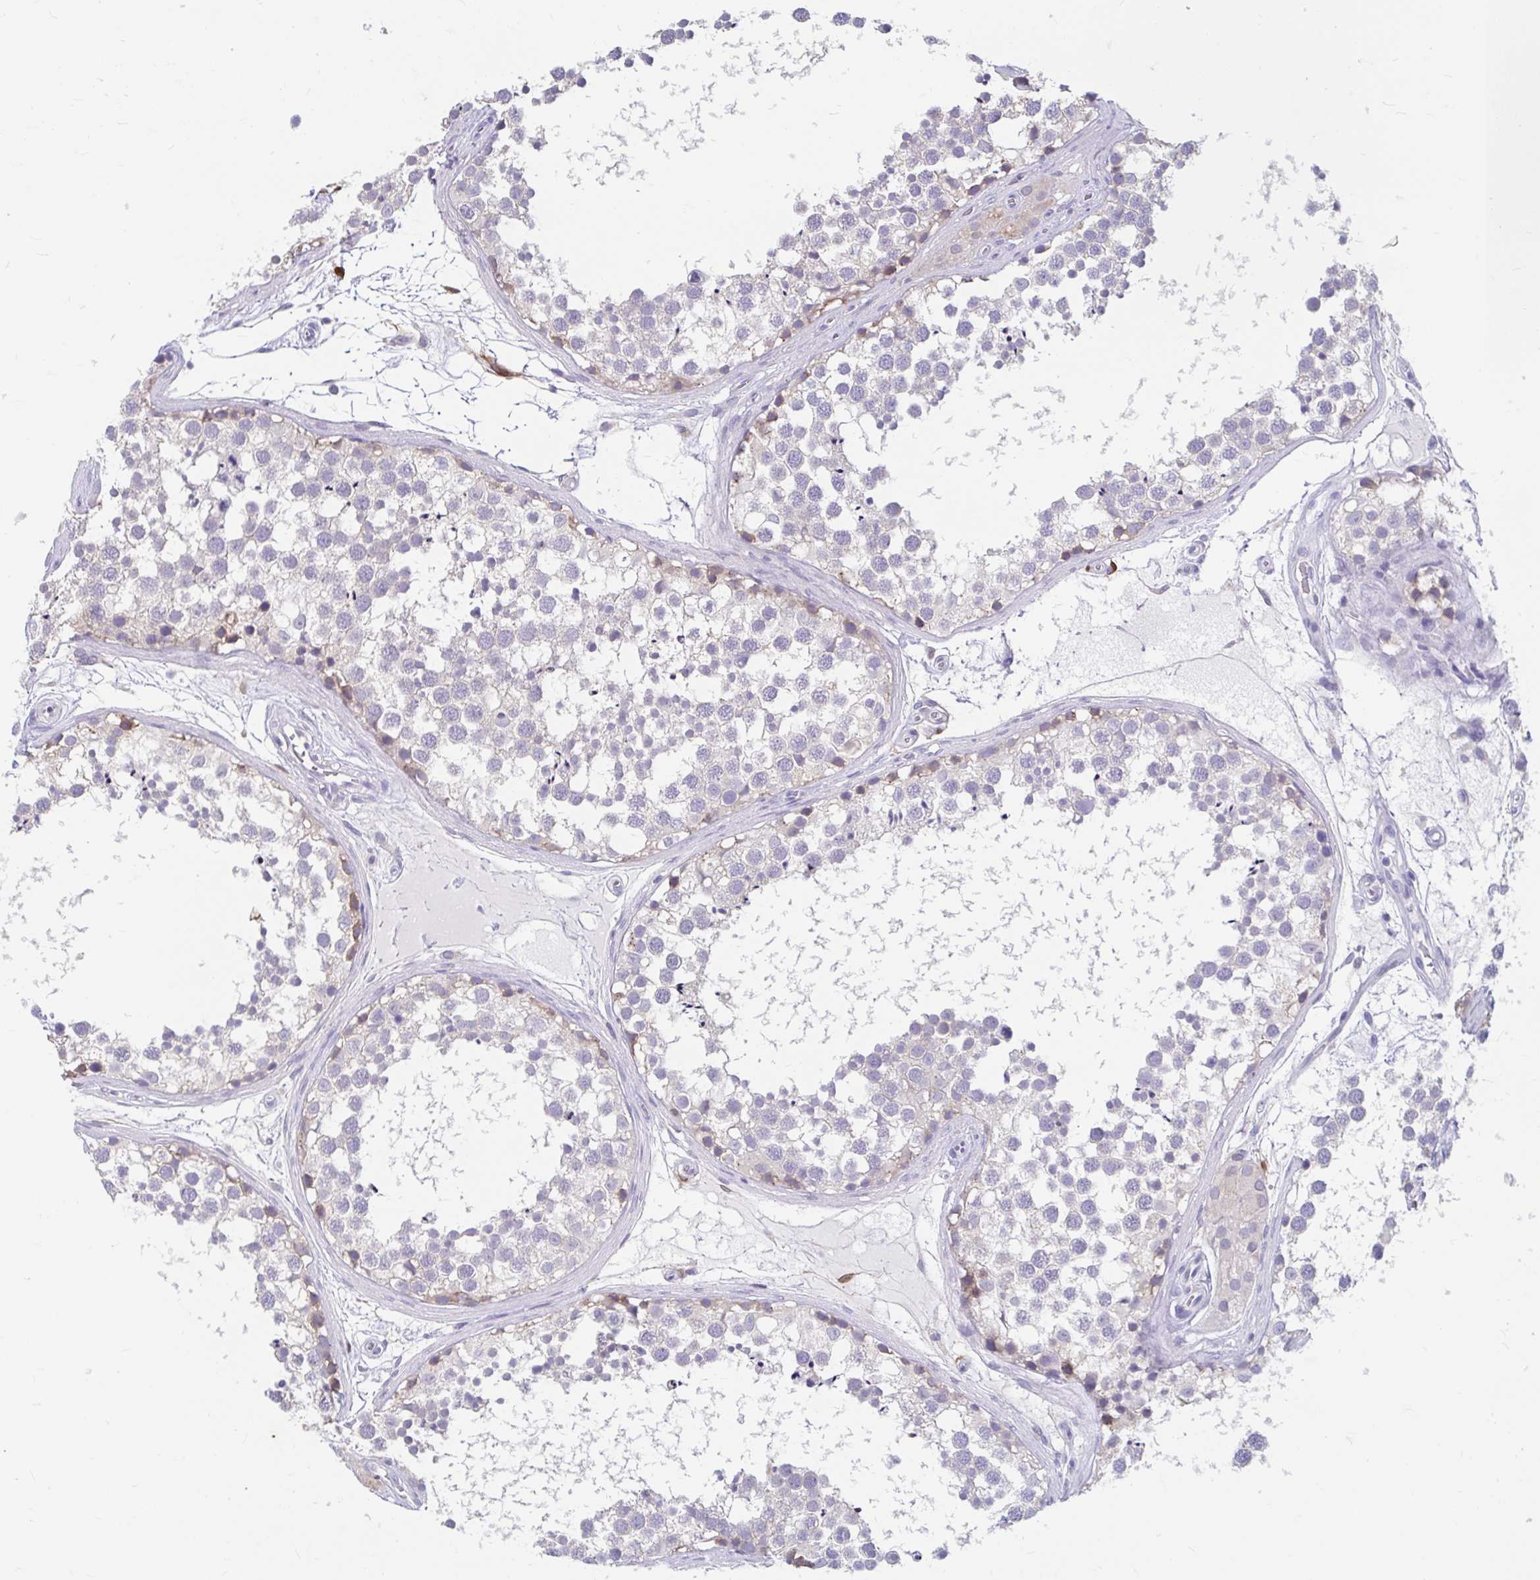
{"staining": {"intensity": "weak", "quantity": "<25%", "location": "cytoplasmic/membranous"}, "tissue": "testis", "cell_type": "Cells in seminiferous ducts", "image_type": "normal", "snomed": [{"axis": "morphology", "description": "Normal tissue, NOS"}, {"axis": "morphology", "description": "Seminoma, NOS"}, {"axis": "topography", "description": "Testis"}], "caption": "Immunohistochemical staining of benign human testis reveals no significant staining in cells in seminiferous ducts.", "gene": "ADH1A", "patient": {"sex": "male", "age": 65}}